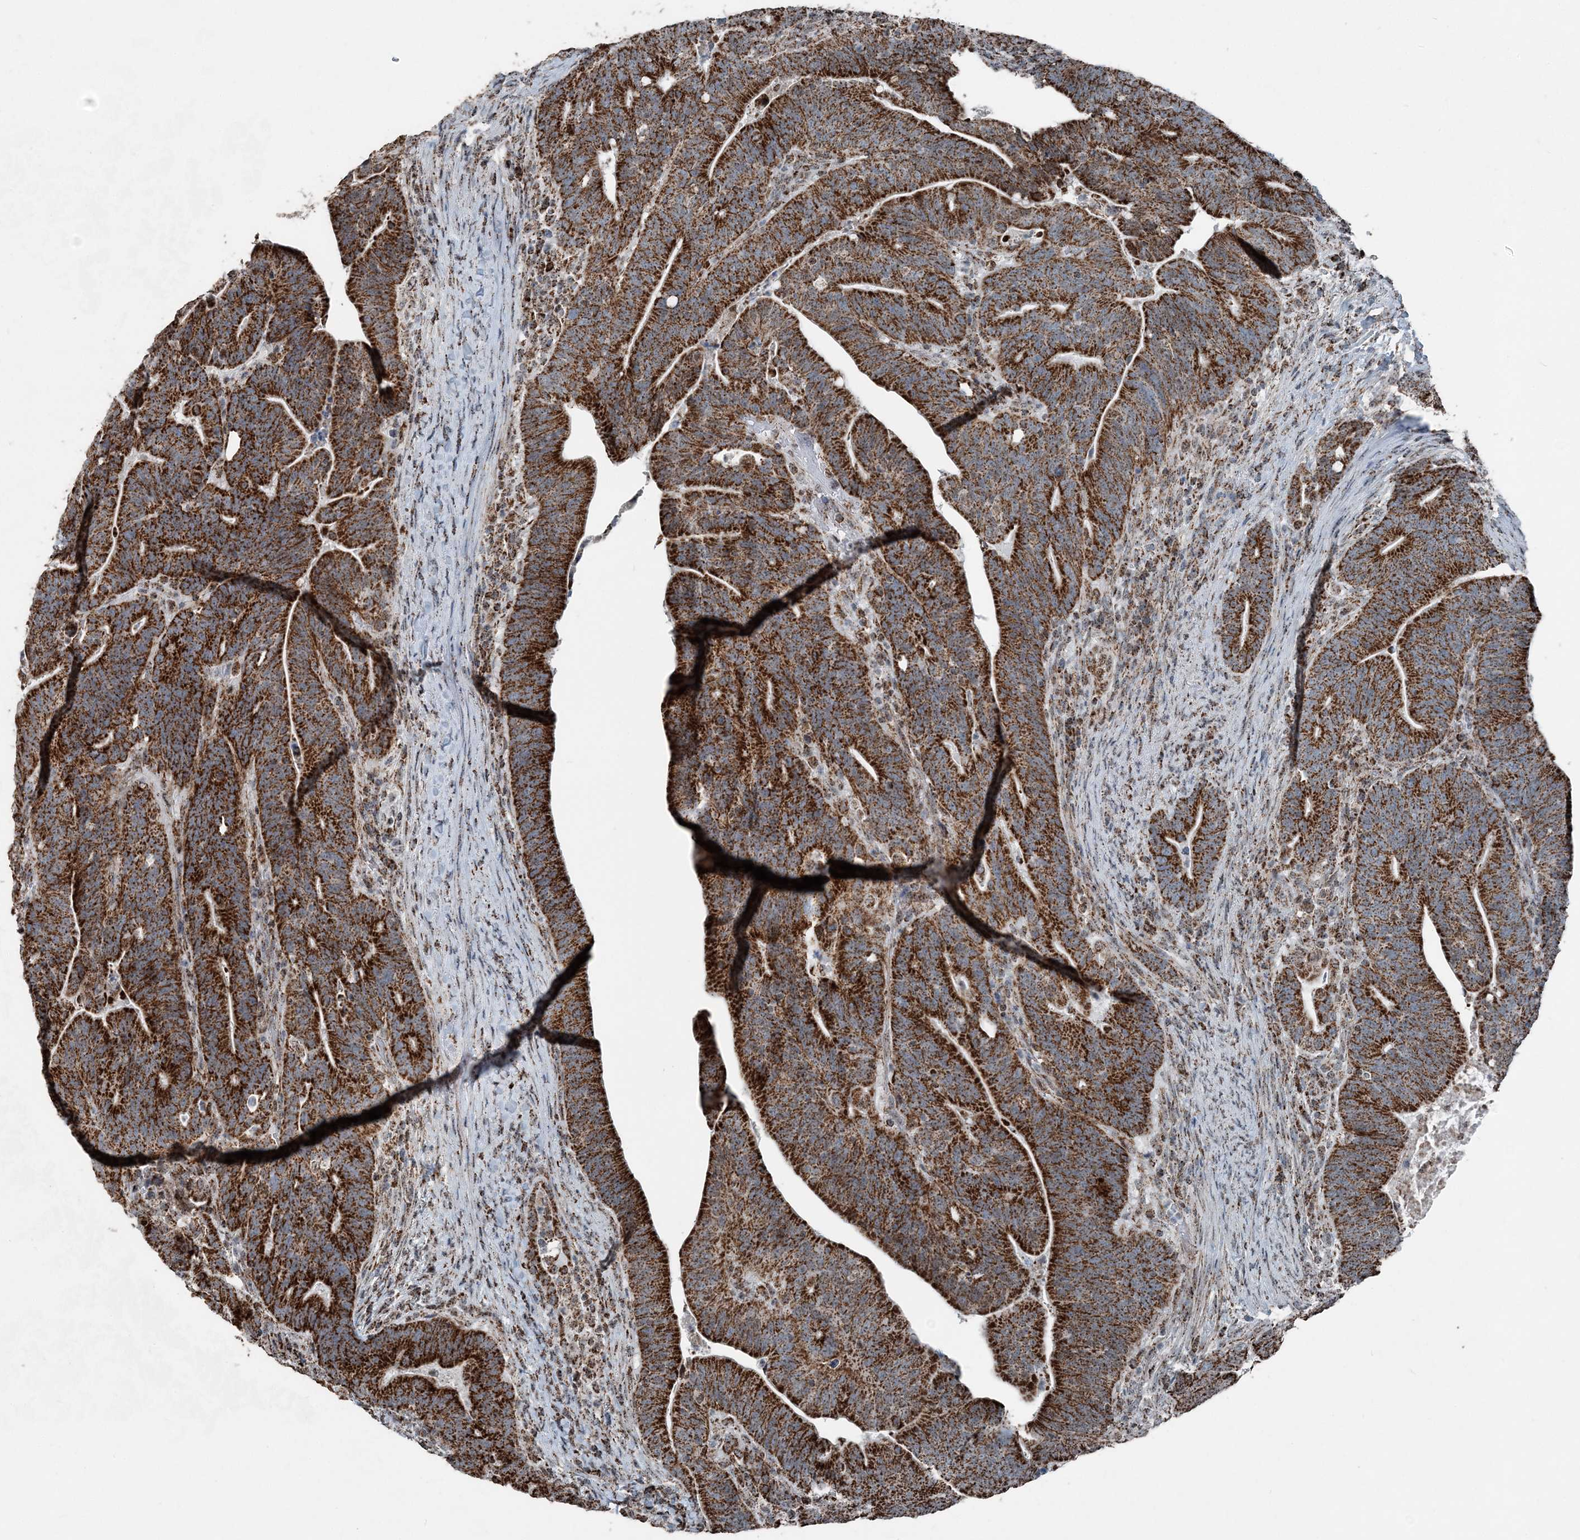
{"staining": {"intensity": "strong", "quantity": ">75%", "location": "cytoplasmic/membranous"}, "tissue": "colorectal cancer", "cell_type": "Tumor cells", "image_type": "cancer", "snomed": [{"axis": "morphology", "description": "Adenocarcinoma, NOS"}, {"axis": "topography", "description": "Colon"}], "caption": "This is a photomicrograph of immunohistochemistry (IHC) staining of colorectal adenocarcinoma, which shows strong positivity in the cytoplasmic/membranous of tumor cells.", "gene": "SUCLG1", "patient": {"sex": "female", "age": 66}}